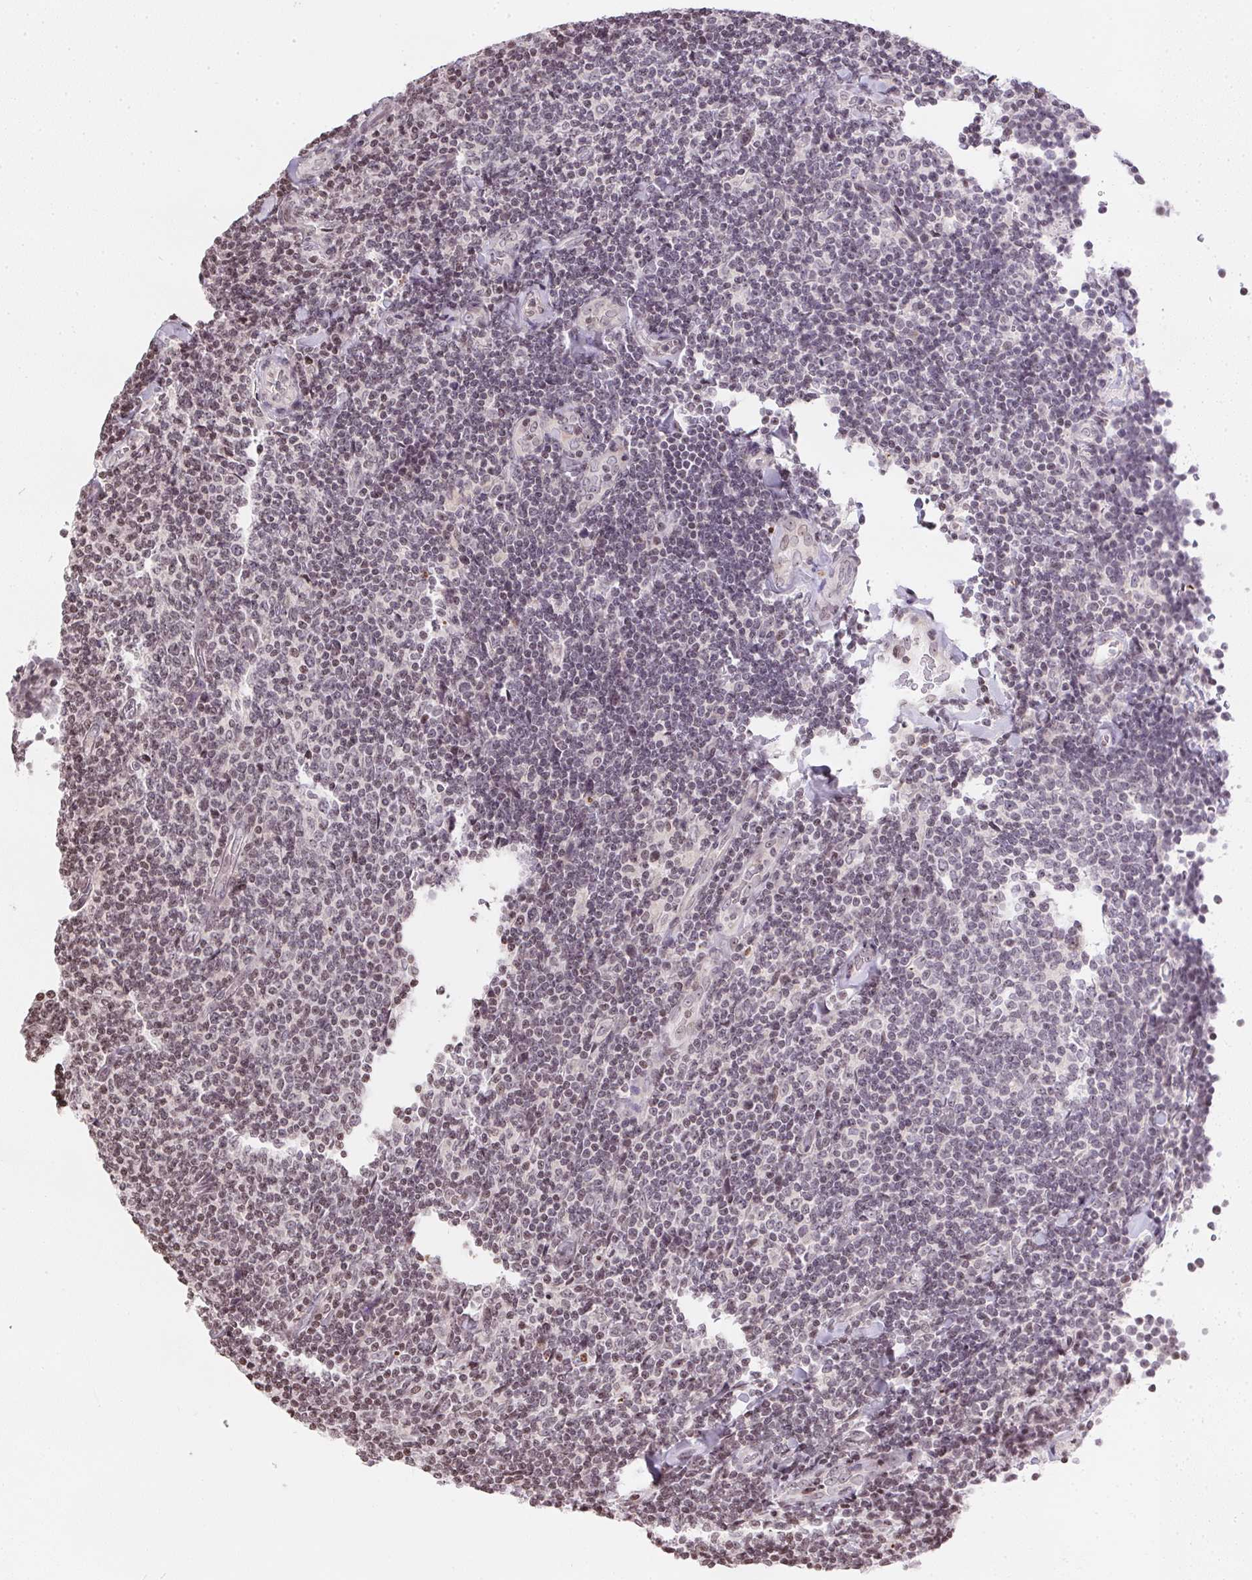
{"staining": {"intensity": "negative", "quantity": "none", "location": "none"}, "tissue": "lymphoma", "cell_type": "Tumor cells", "image_type": "cancer", "snomed": [{"axis": "morphology", "description": "Malignant lymphoma, non-Hodgkin's type, Low grade"}, {"axis": "topography", "description": "Lymph node"}], "caption": "IHC histopathology image of low-grade malignant lymphoma, non-Hodgkin's type stained for a protein (brown), which demonstrates no positivity in tumor cells.", "gene": "RNF181", "patient": {"sex": "male", "age": 52}}